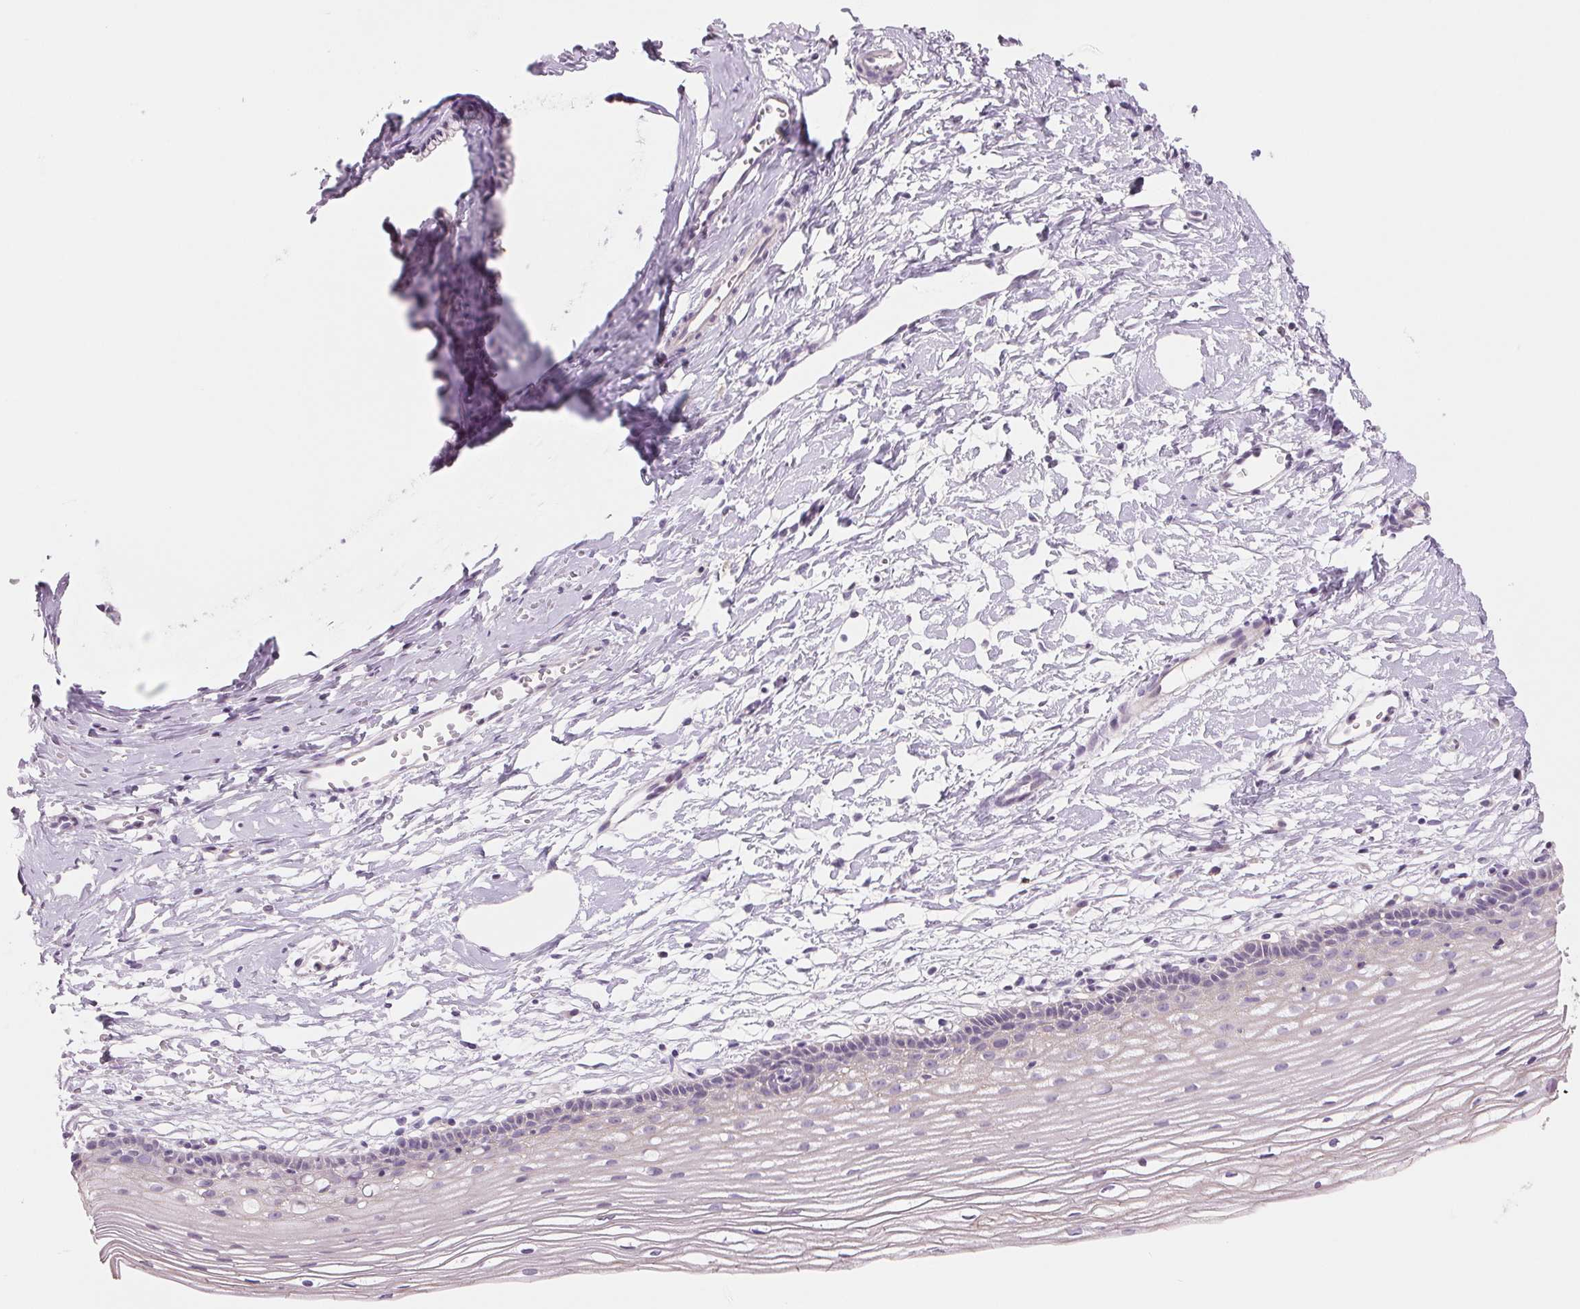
{"staining": {"intensity": "negative", "quantity": "none", "location": "none"}, "tissue": "cervix", "cell_type": "Glandular cells", "image_type": "normal", "snomed": [{"axis": "morphology", "description": "Normal tissue, NOS"}, {"axis": "topography", "description": "Cervix"}], "caption": "The IHC histopathology image has no significant expression in glandular cells of cervix. Nuclei are stained in blue.", "gene": "CCDC168", "patient": {"sex": "female", "age": 40}}